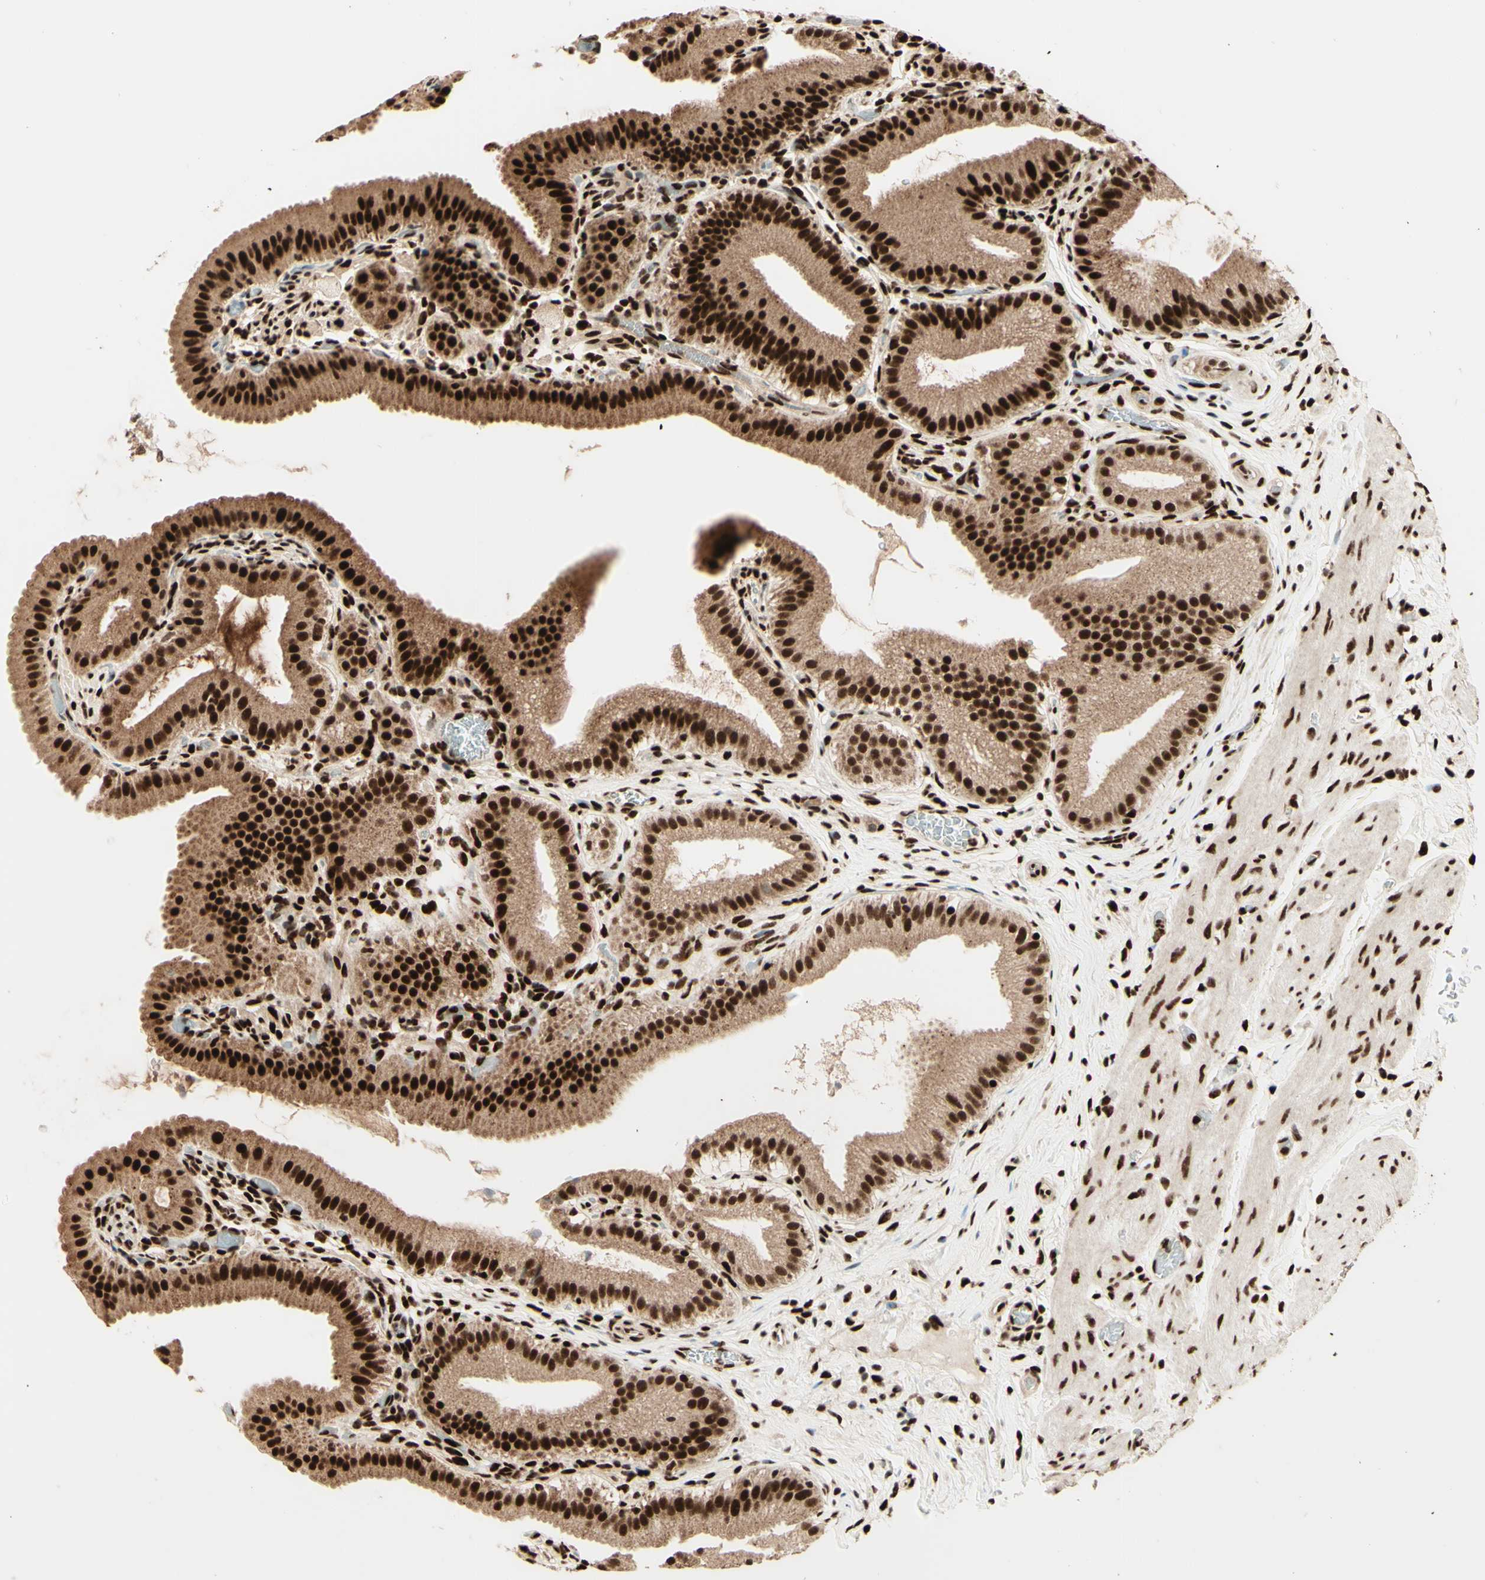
{"staining": {"intensity": "strong", "quantity": ">75%", "location": "cytoplasmic/membranous,nuclear"}, "tissue": "gallbladder", "cell_type": "Glandular cells", "image_type": "normal", "snomed": [{"axis": "morphology", "description": "Normal tissue, NOS"}, {"axis": "topography", "description": "Gallbladder"}], "caption": "Immunohistochemical staining of benign human gallbladder displays >75% levels of strong cytoplasmic/membranous,nuclear protein positivity in about >75% of glandular cells. The staining was performed using DAB to visualize the protein expression in brown, while the nuclei were stained in blue with hematoxylin (Magnification: 20x).", "gene": "NR3C1", "patient": {"sex": "male", "age": 54}}